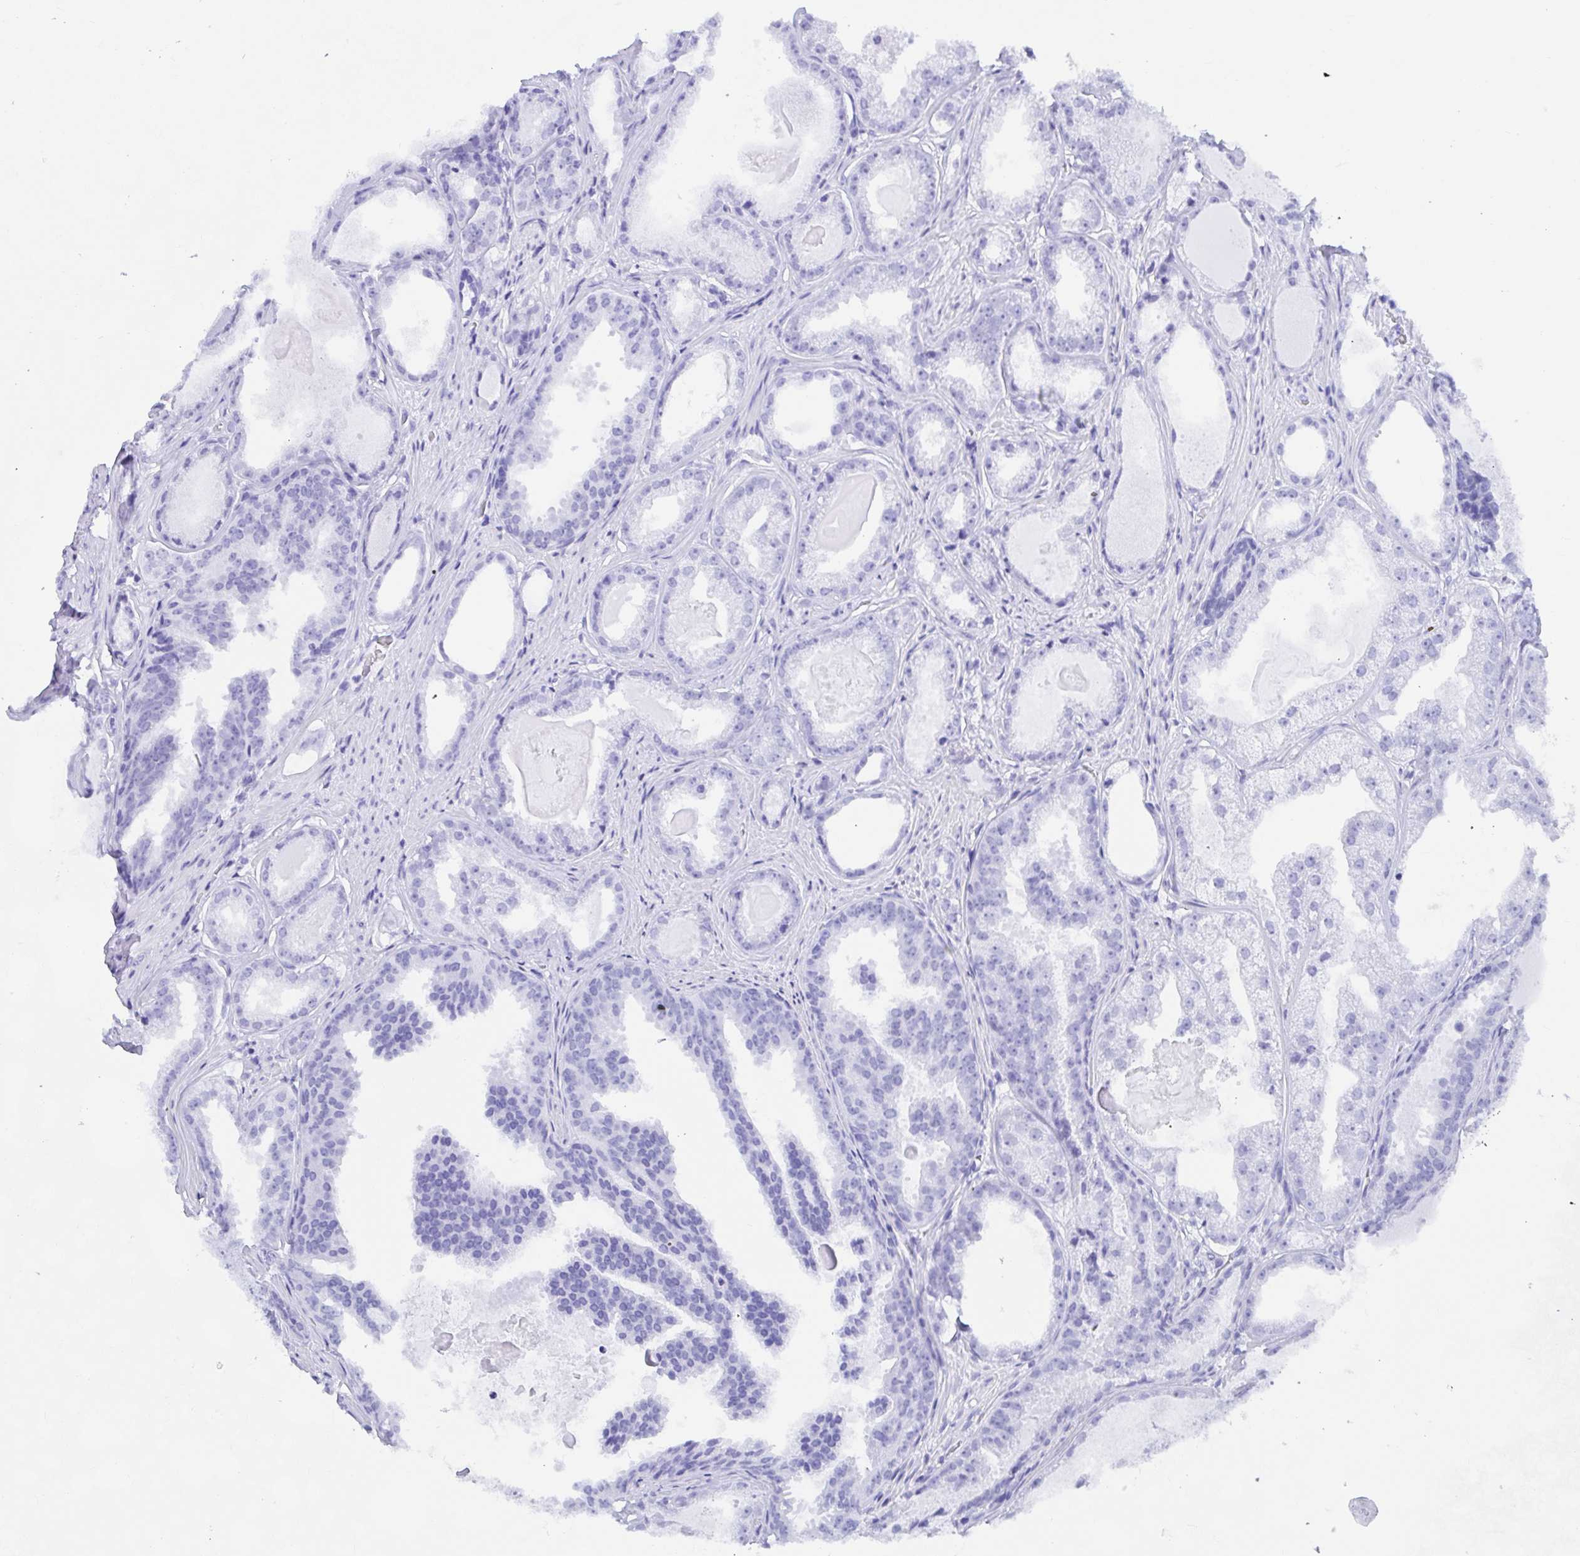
{"staining": {"intensity": "negative", "quantity": "none", "location": "none"}, "tissue": "prostate cancer", "cell_type": "Tumor cells", "image_type": "cancer", "snomed": [{"axis": "morphology", "description": "Adenocarcinoma, Low grade"}, {"axis": "topography", "description": "Prostate"}], "caption": "Immunohistochemistry histopathology image of neoplastic tissue: human prostate adenocarcinoma (low-grade) stained with DAB (3,3'-diaminobenzidine) shows no significant protein positivity in tumor cells.", "gene": "ANK1", "patient": {"sex": "male", "age": 65}}